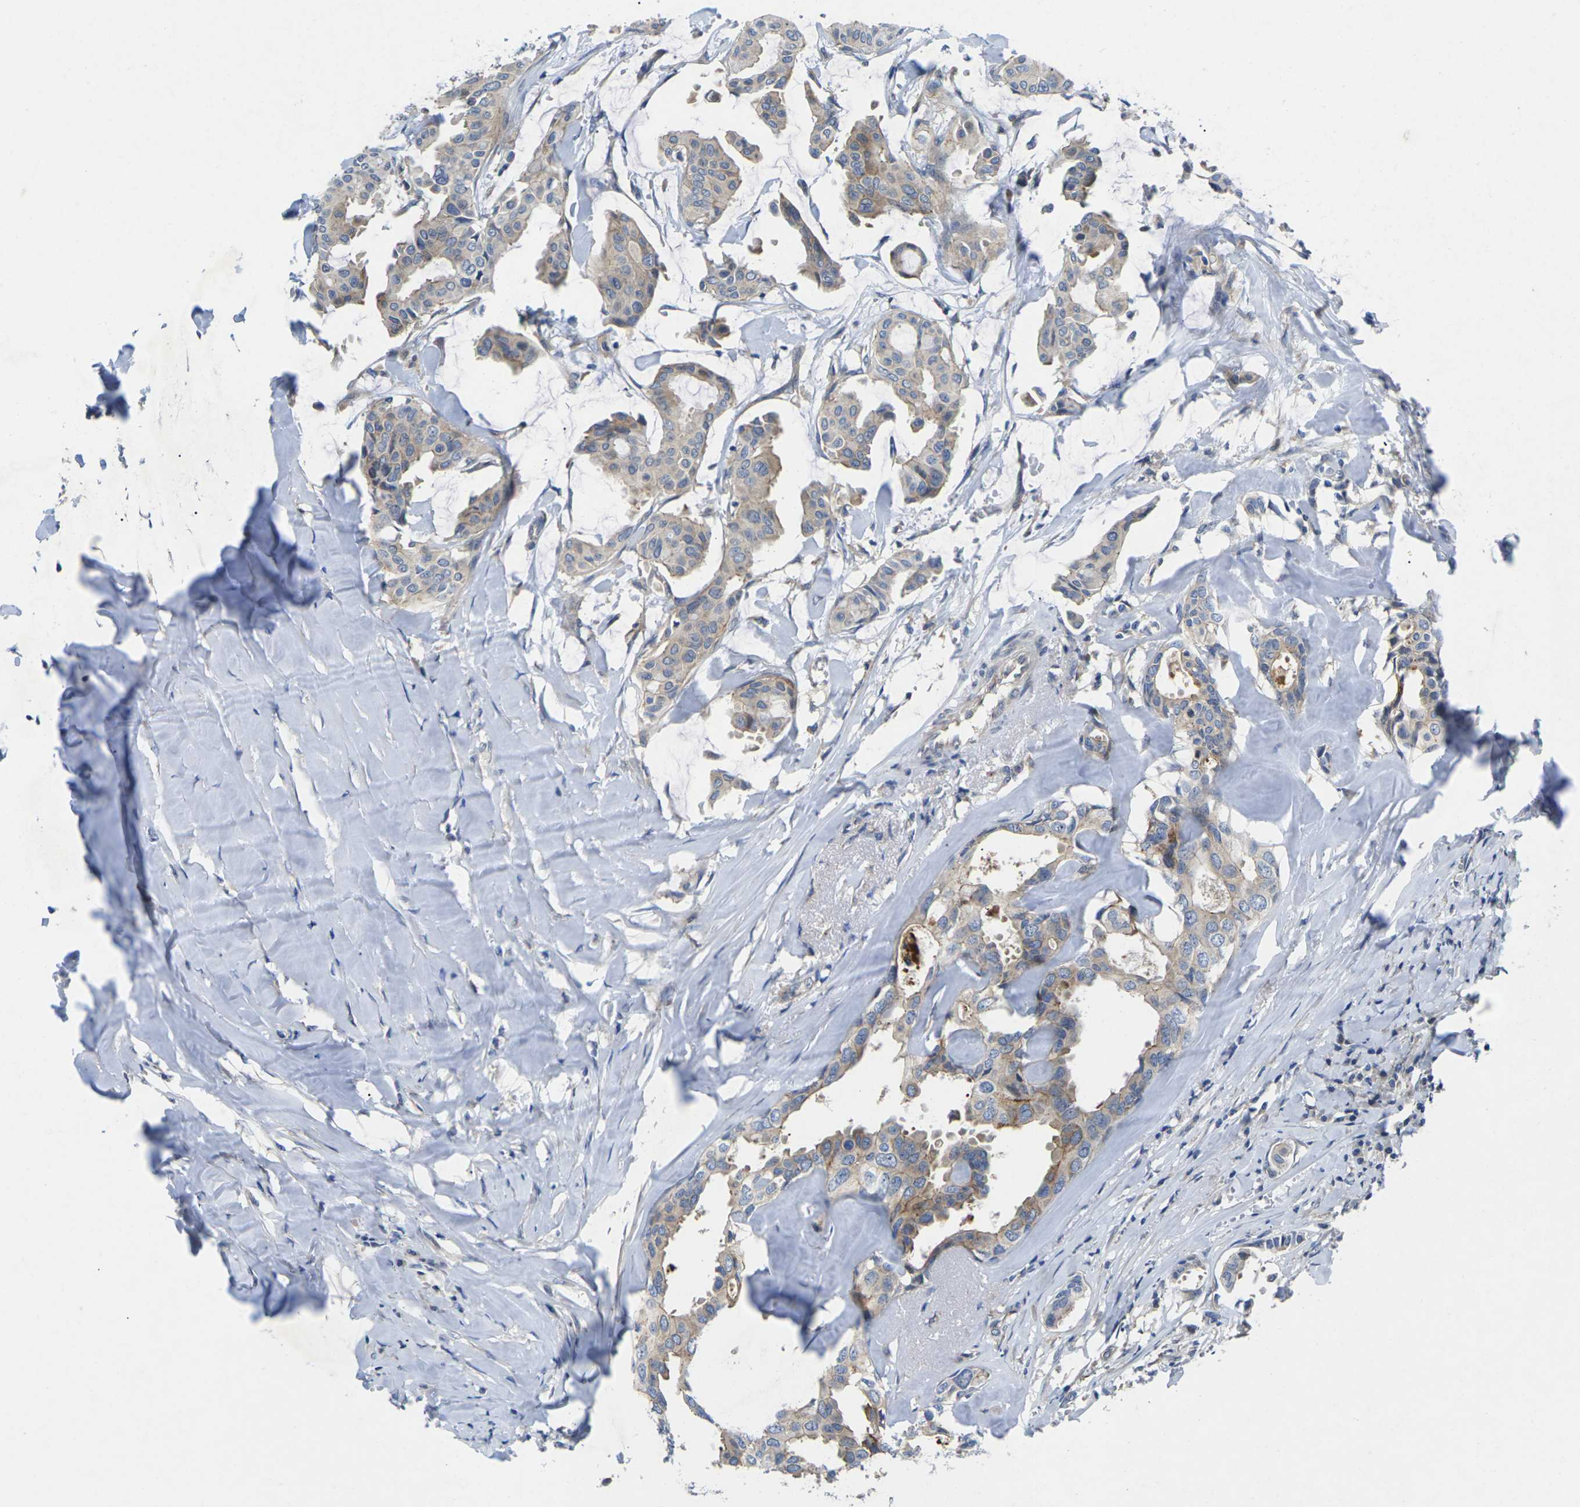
{"staining": {"intensity": "weak", "quantity": "25%-75%", "location": "cytoplasmic/membranous"}, "tissue": "head and neck cancer", "cell_type": "Tumor cells", "image_type": "cancer", "snomed": [{"axis": "morphology", "description": "Adenocarcinoma, NOS"}, {"axis": "topography", "description": "Salivary gland"}, {"axis": "topography", "description": "Head-Neck"}], "caption": "Head and neck cancer stained for a protein (brown) displays weak cytoplasmic/membranous positive expression in about 25%-75% of tumor cells.", "gene": "SCNN1A", "patient": {"sex": "female", "age": 59}}